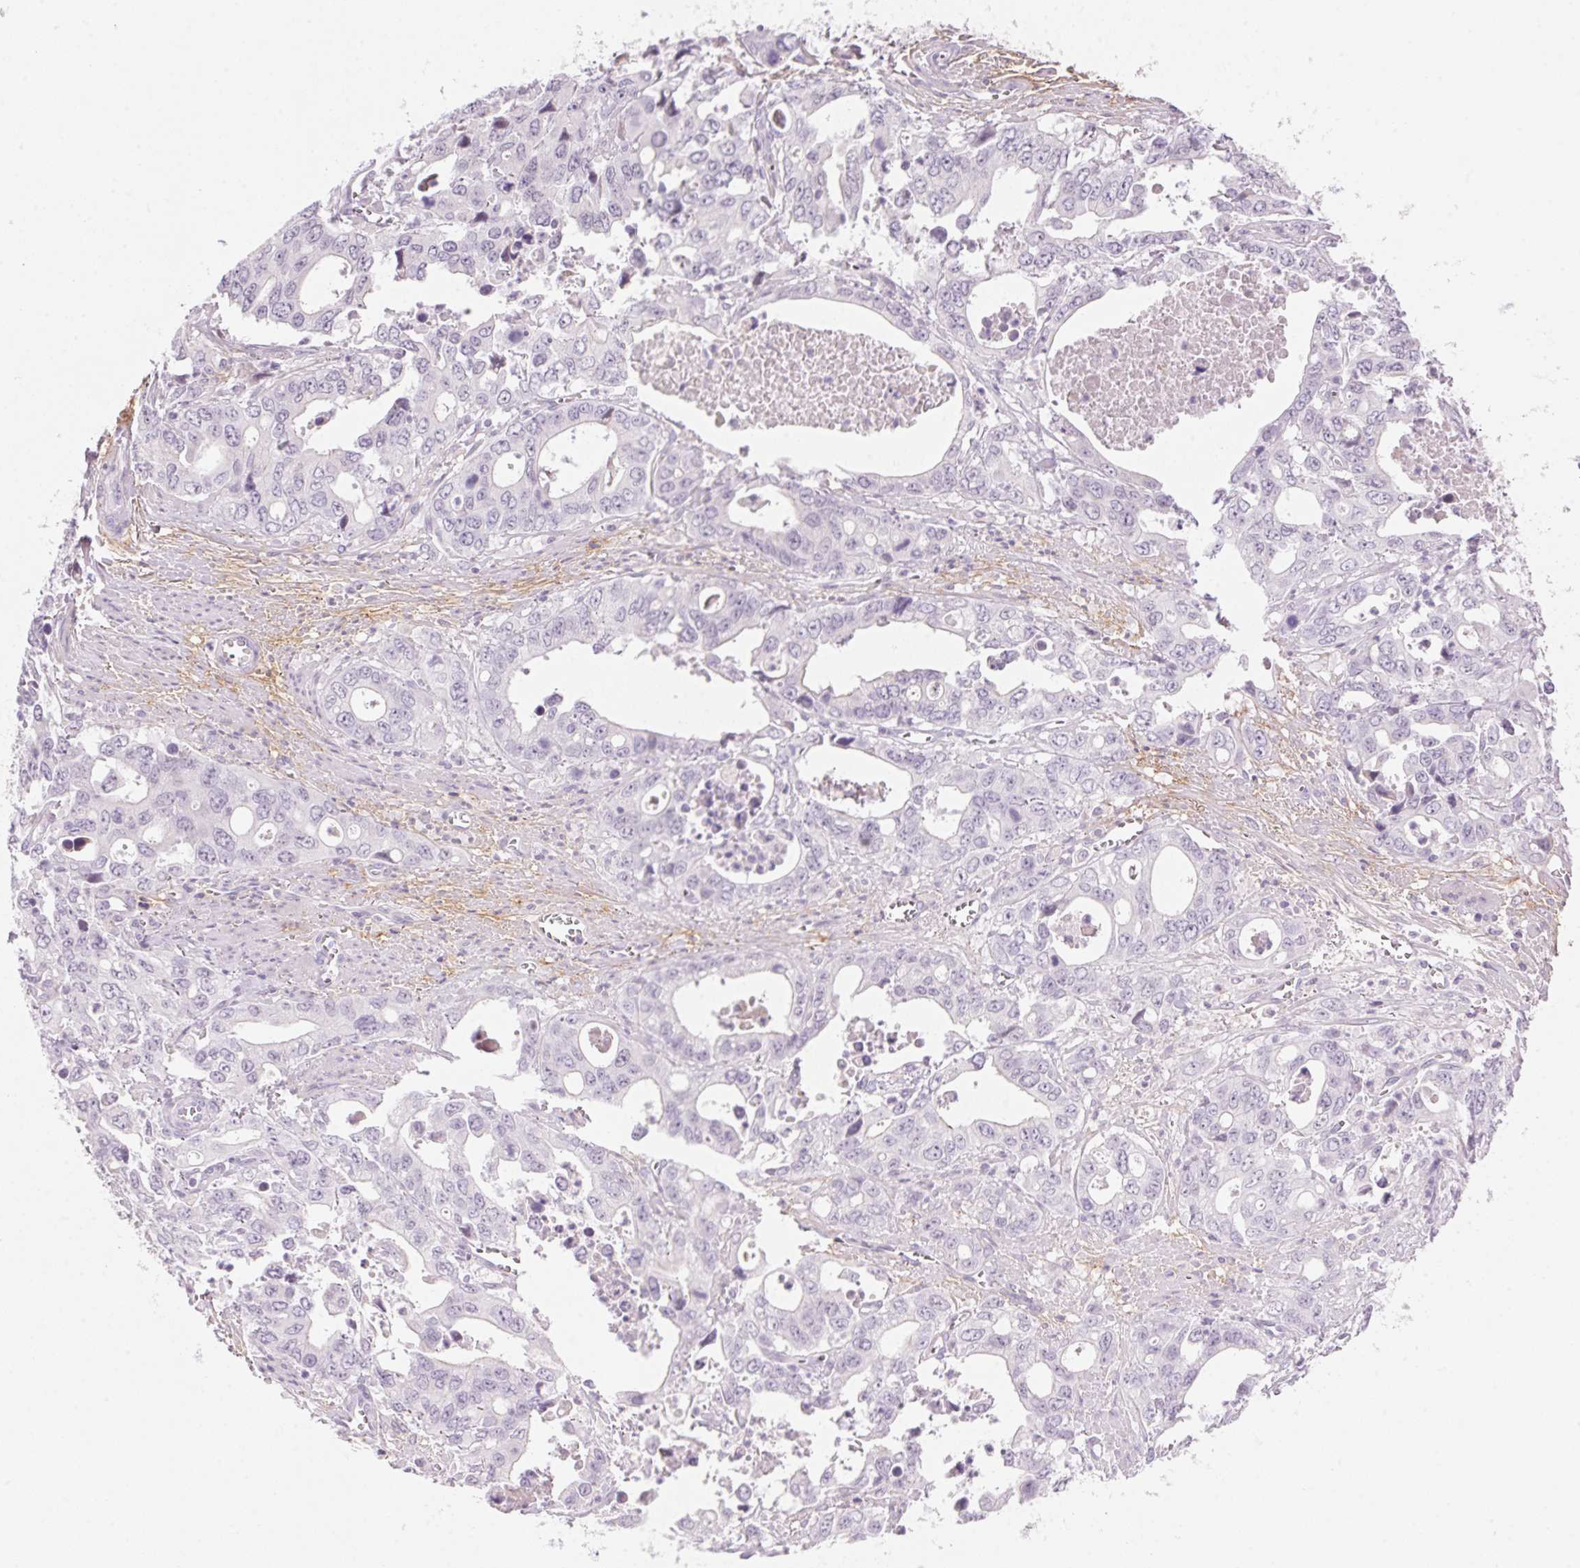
{"staining": {"intensity": "negative", "quantity": "none", "location": "none"}, "tissue": "stomach cancer", "cell_type": "Tumor cells", "image_type": "cancer", "snomed": [{"axis": "morphology", "description": "Adenocarcinoma, NOS"}, {"axis": "topography", "description": "Stomach, upper"}], "caption": "DAB immunohistochemical staining of adenocarcinoma (stomach) displays no significant expression in tumor cells.", "gene": "TEKT1", "patient": {"sex": "male", "age": 74}}